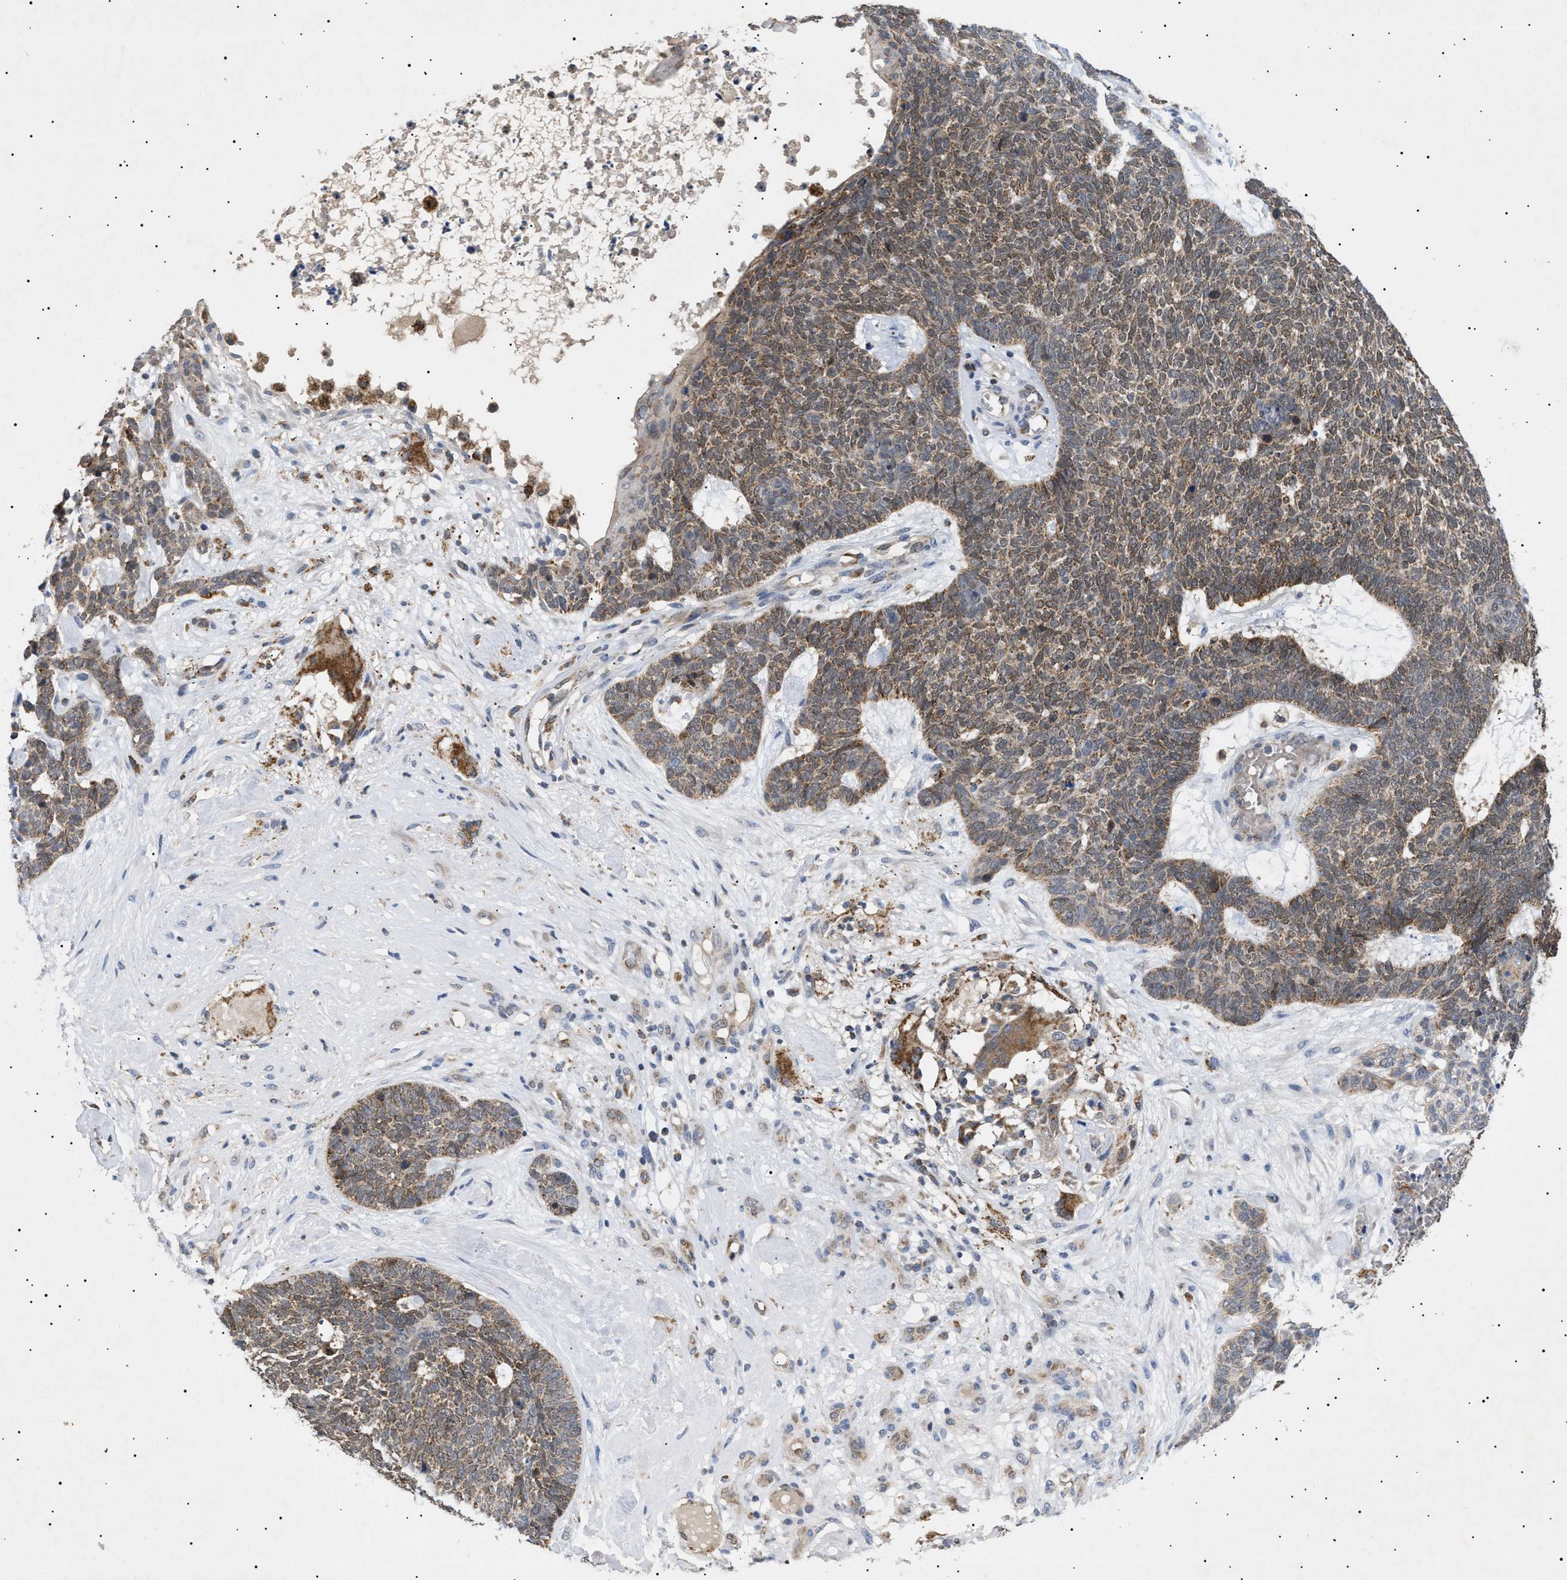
{"staining": {"intensity": "moderate", "quantity": ">75%", "location": "cytoplasmic/membranous"}, "tissue": "skin cancer", "cell_type": "Tumor cells", "image_type": "cancer", "snomed": [{"axis": "morphology", "description": "Basal cell carcinoma"}, {"axis": "topography", "description": "Skin"}], "caption": "High-magnification brightfield microscopy of skin basal cell carcinoma stained with DAB (brown) and counterstained with hematoxylin (blue). tumor cells exhibit moderate cytoplasmic/membranous positivity is present in approximately>75% of cells. The staining was performed using DAB to visualize the protein expression in brown, while the nuclei were stained in blue with hematoxylin (Magnification: 20x).", "gene": "SIRT5", "patient": {"sex": "female", "age": 84}}